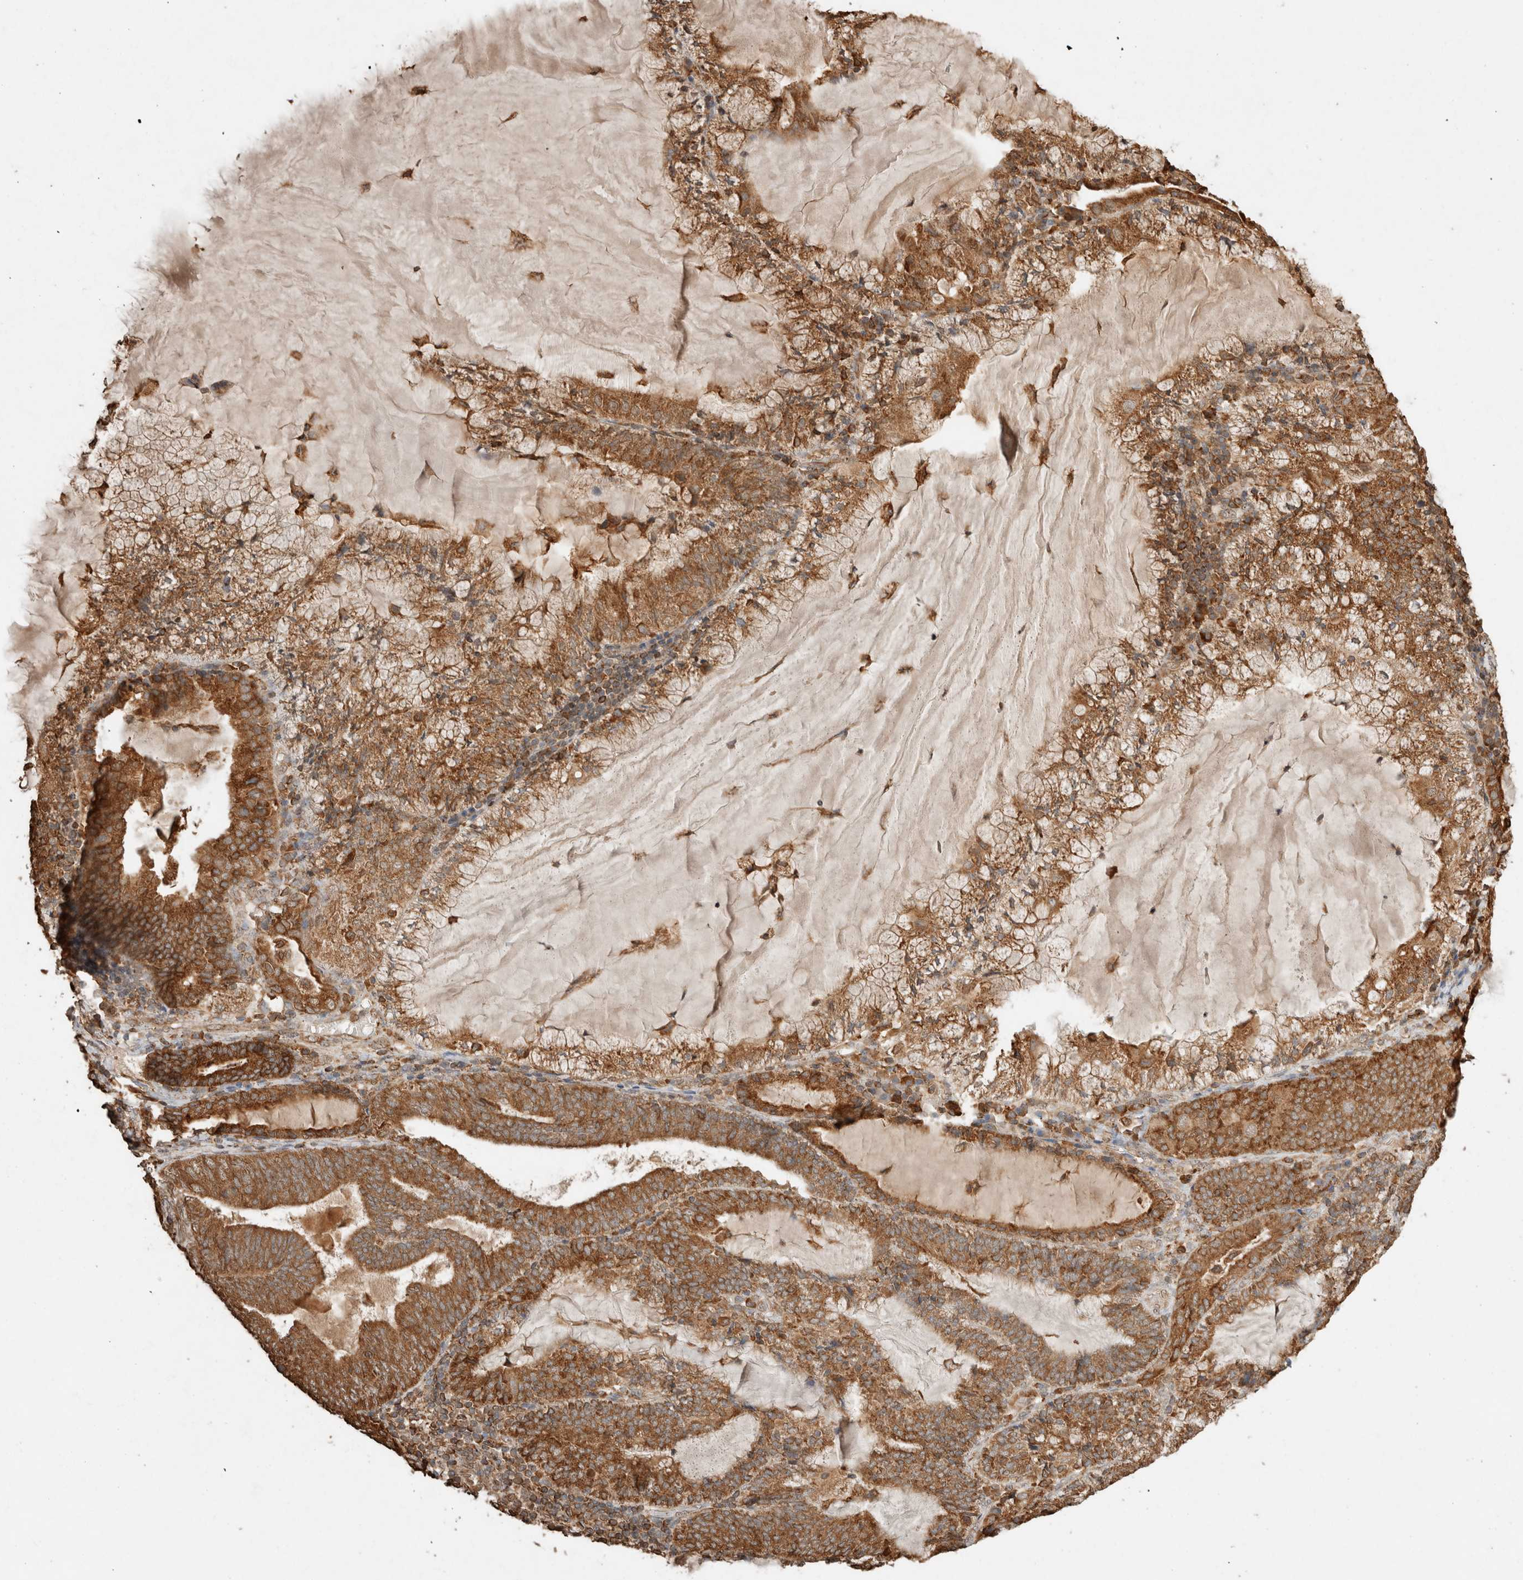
{"staining": {"intensity": "moderate", "quantity": ">75%", "location": "cytoplasmic/membranous"}, "tissue": "endometrial cancer", "cell_type": "Tumor cells", "image_type": "cancer", "snomed": [{"axis": "morphology", "description": "Adenocarcinoma, NOS"}, {"axis": "topography", "description": "Endometrium"}], "caption": "IHC micrograph of neoplastic tissue: endometrial adenocarcinoma stained using IHC exhibits medium levels of moderate protein expression localized specifically in the cytoplasmic/membranous of tumor cells, appearing as a cytoplasmic/membranous brown color.", "gene": "ERAP1", "patient": {"sex": "female", "age": 81}}